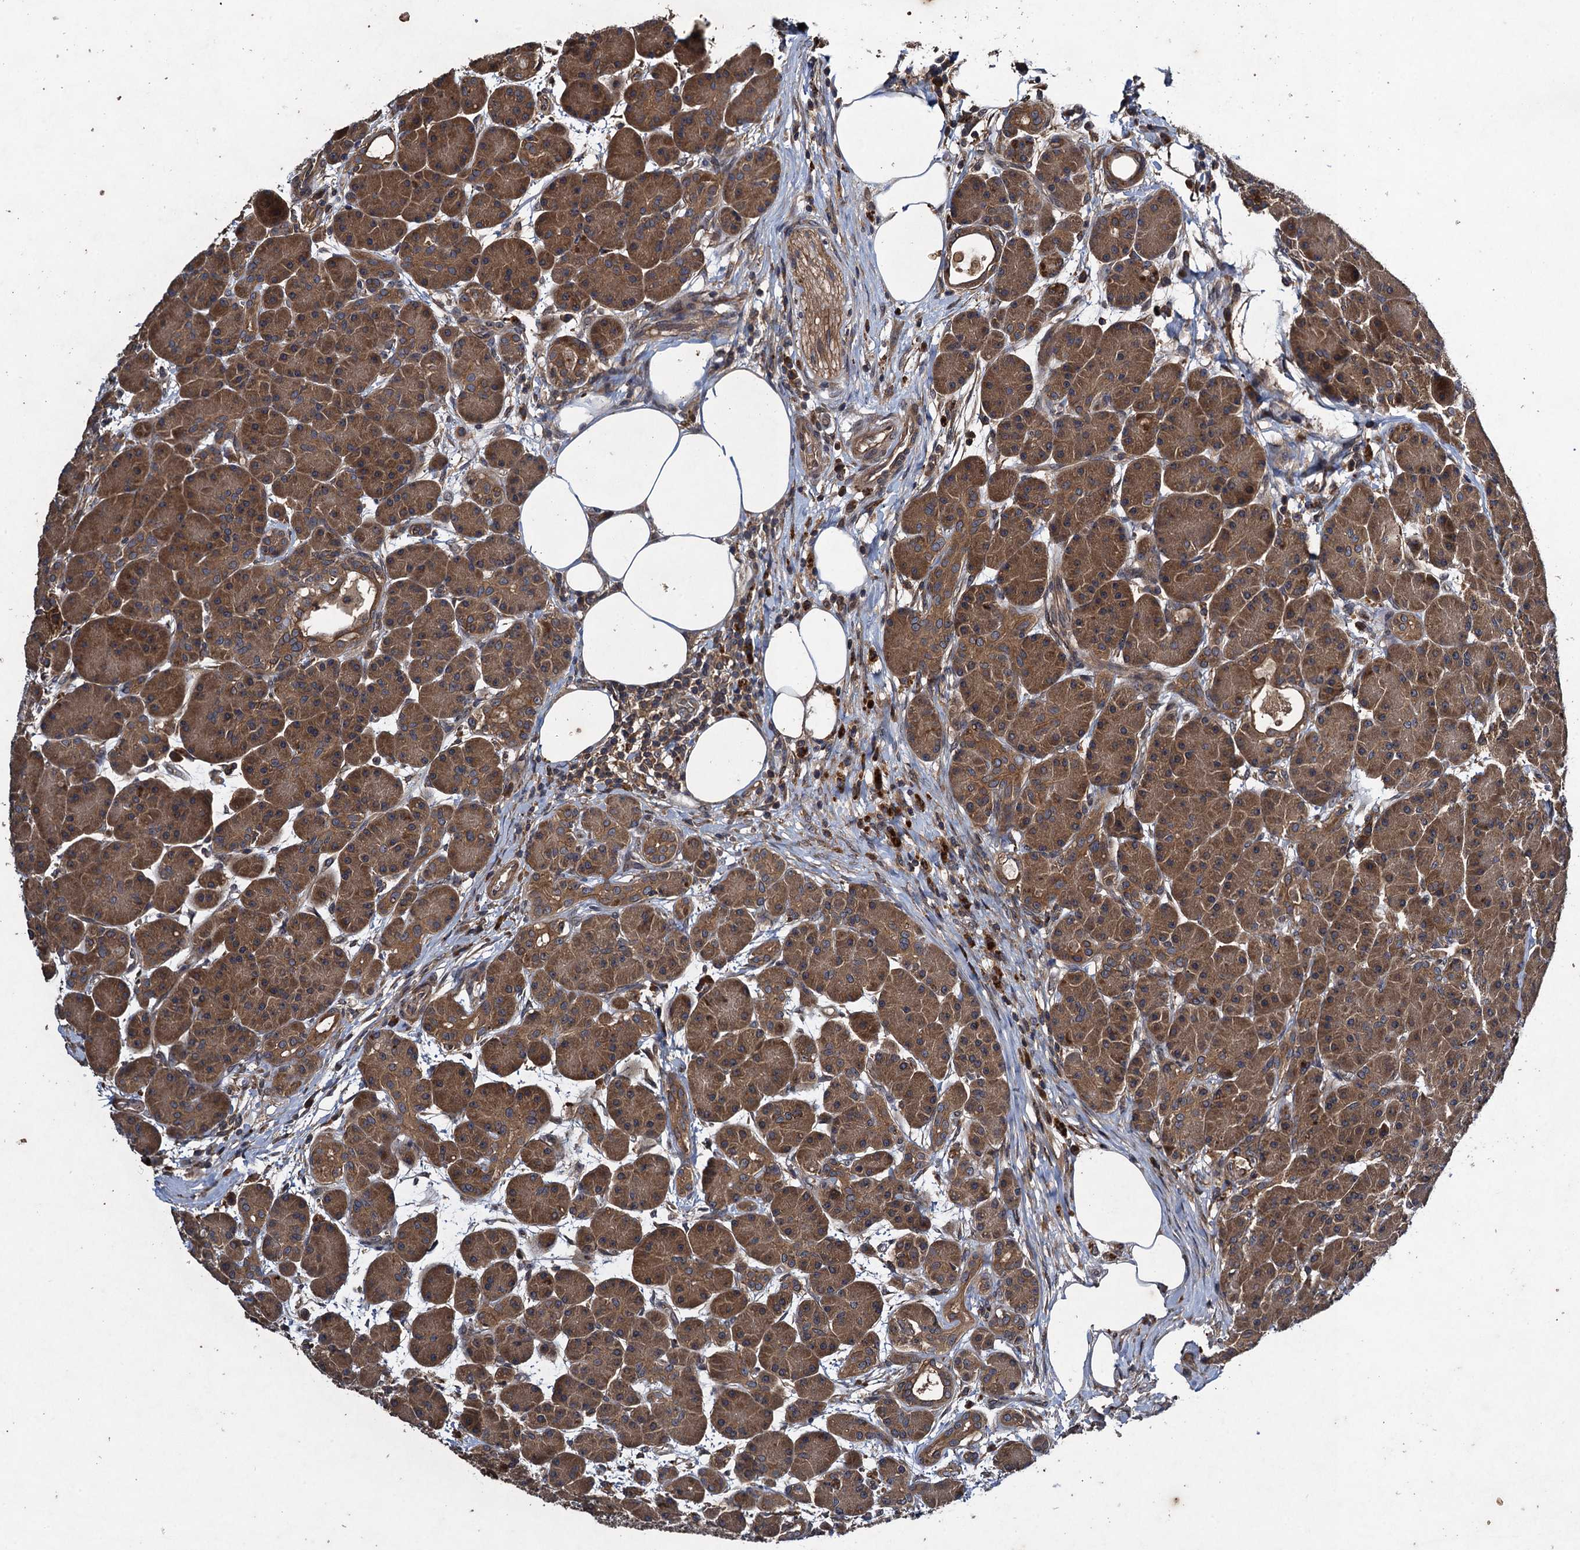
{"staining": {"intensity": "moderate", "quantity": ">75%", "location": "cytoplasmic/membranous"}, "tissue": "pancreas", "cell_type": "Exocrine glandular cells", "image_type": "normal", "snomed": [{"axis": "morphology", "description": "Normal tissue, NOS"}, {"axis": "topography", "description": "Pancreas"}], "caption": "Normal pancreas was stained to show a protein in brown. There is medium levels of moderate cytoplasmic/membranous positivity in about >75% of exocrine glandular cells. The staining was performed using DAB (3,3'-diaminobenzidine), with brown indicating positive protein expression. Nuclei are stained blue with hematoxylin.", "gene": "CNTN5", "patient": {"sex": "male", "age": 63}}